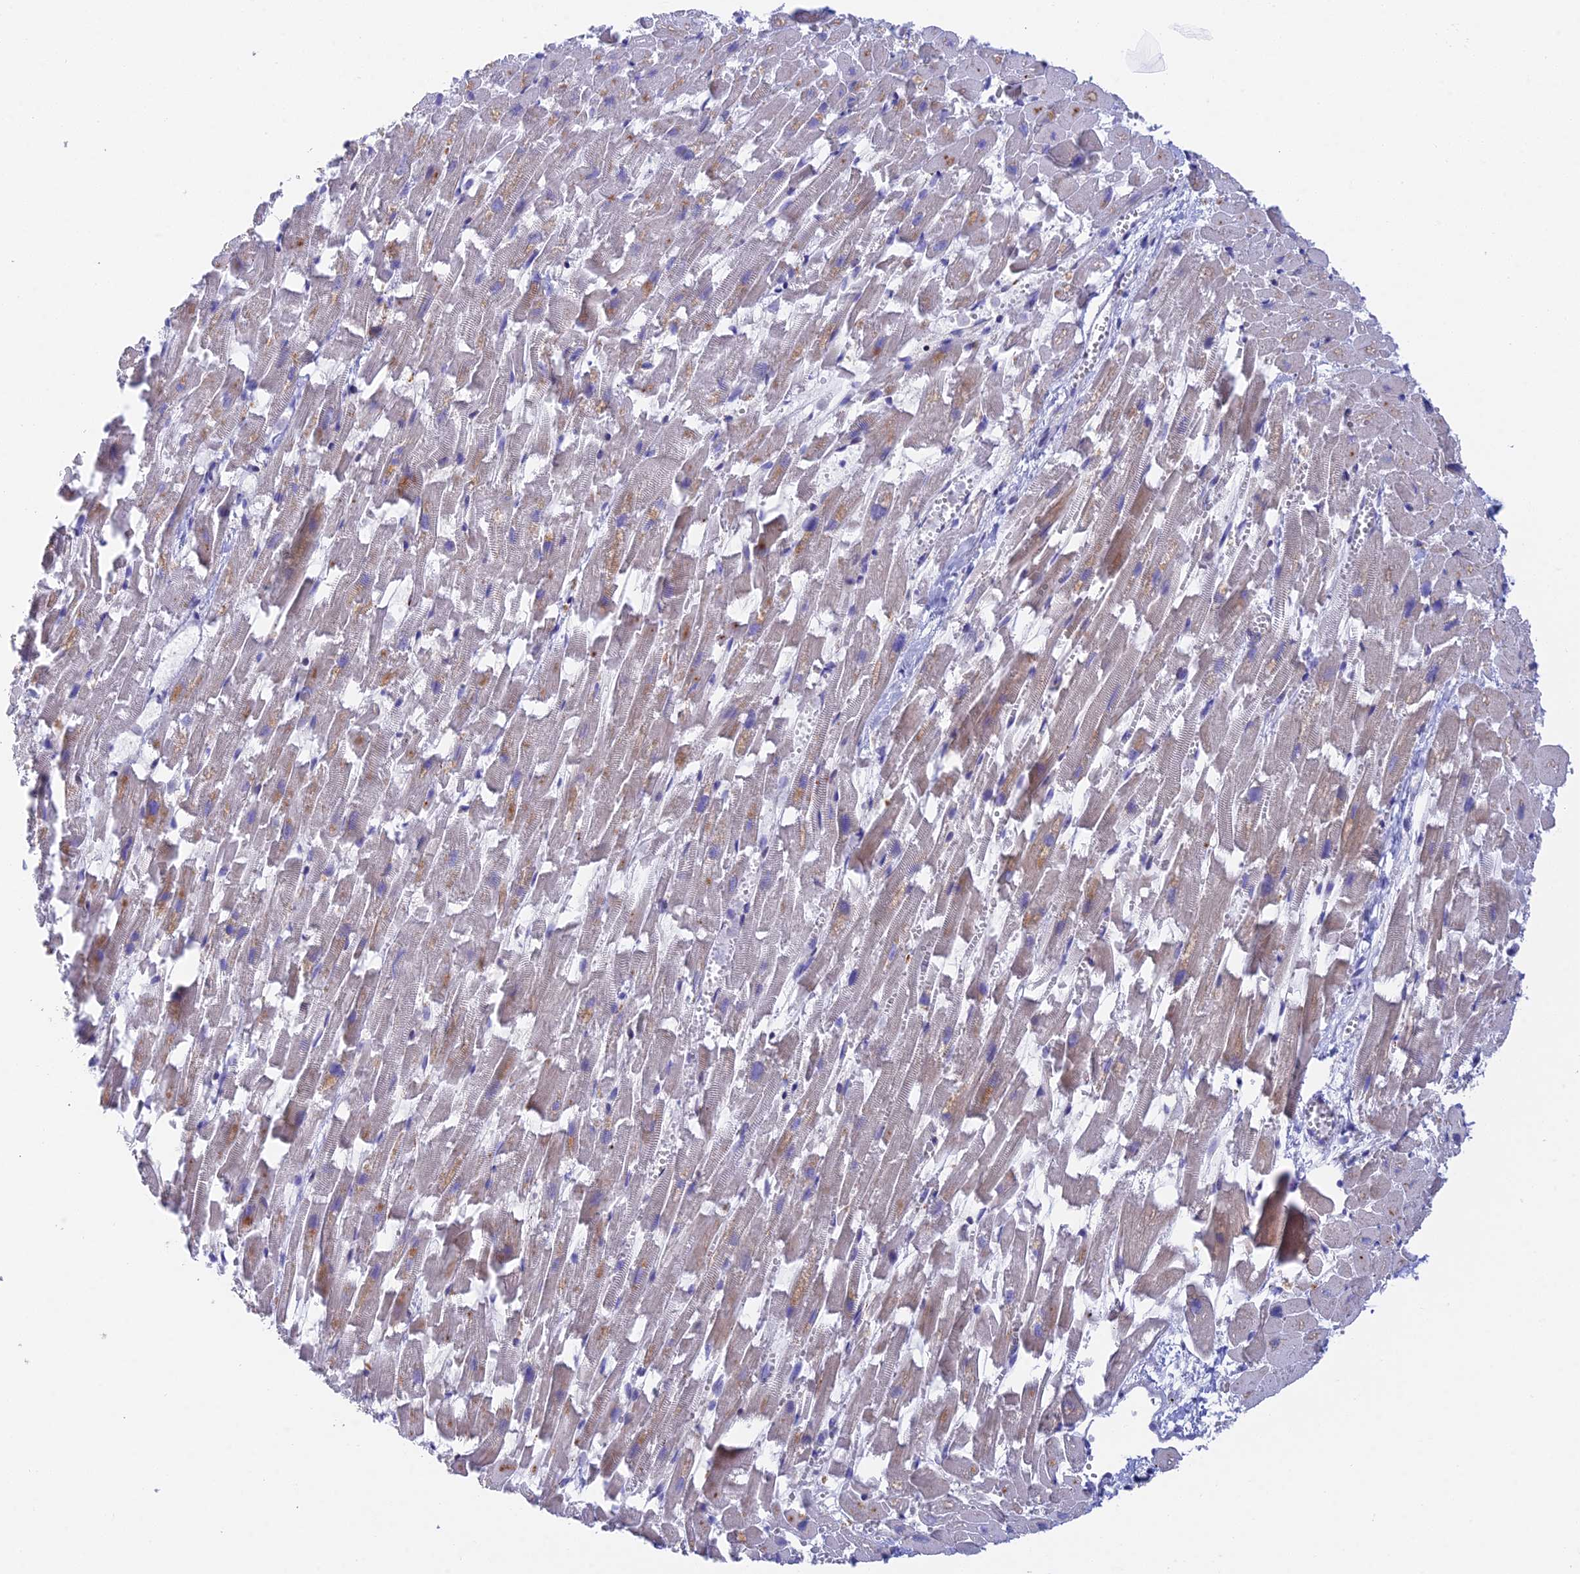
{"staining": {"intensity": "moderate", "quantity": "25%-75%", "location": "cytoplasmic/membranous"}, "tissue": "heart muscle", "cell_type": "Cardiomyocytes", "image_type": "normal", "snomed": [{"axis": "morphology", "description": "Normal tissue, NOS"}, {"axis": "topography", "description": "Heart"}], "caption": "Cardiomyocytes show medium levels of moderate cytoplasmic/membranous staining in approximately 25%-75% of cells in normal heart muscle.", "gene": "CSPG4", "patient": {"sex": "female", "age": 64}}